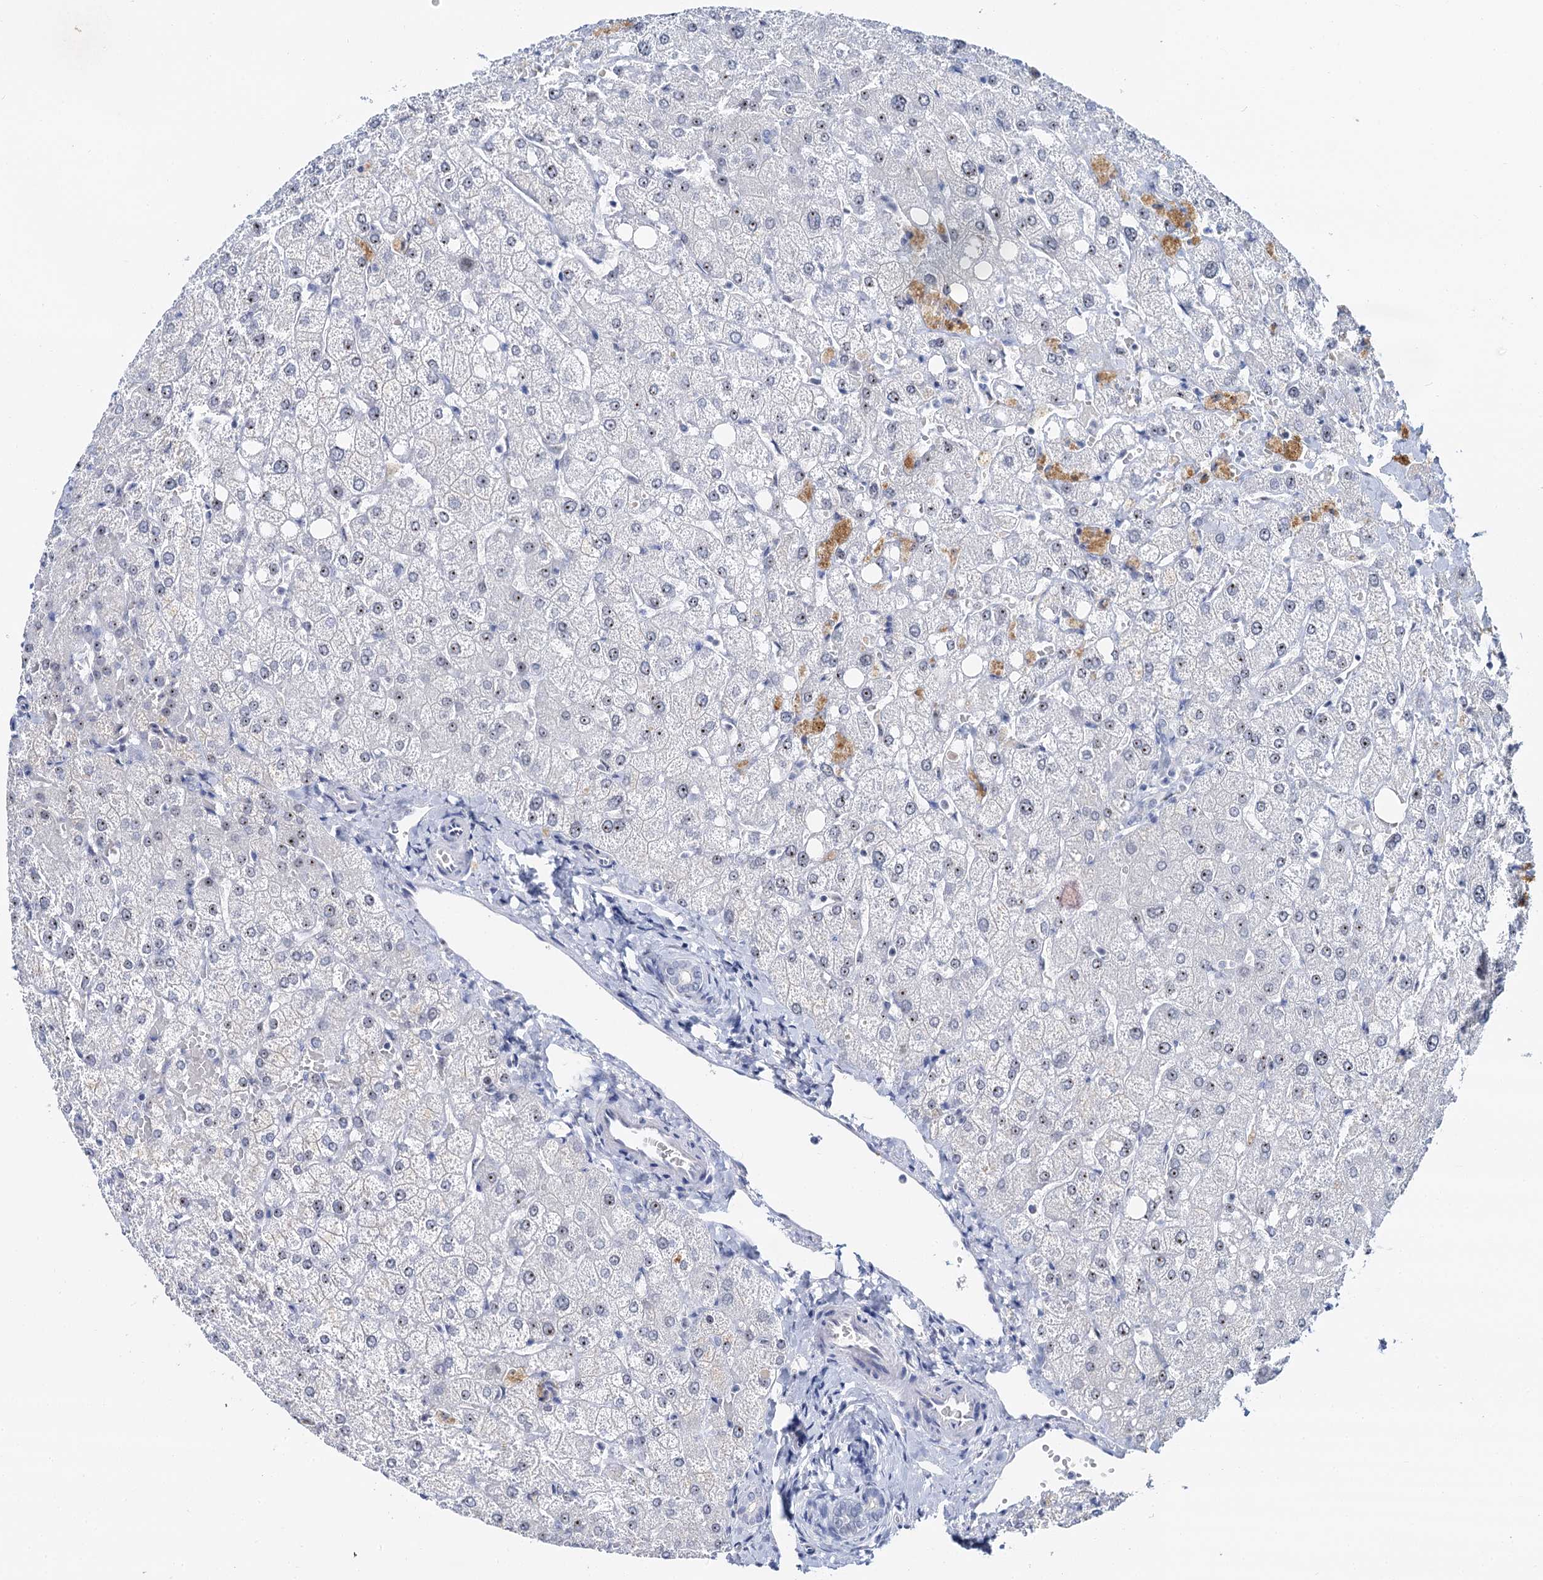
{"staining": {"intensity": "negative", "quantity": "none", "location": "none"}, "tissue": "liver", "cell_type": "Cholangiocytes", "image_type": "normal", "snomed": [{"axis": "morphology", "description": "Normal tissue, NOS"}, {"axis": "topography", "description": "Liver"}], "caption": "Immunohistochemistry image of normal liver: human liver stained with DAB (3,3'-diaminobenzidine) exhibits no significant protein positivity in cholangiocytes. Nuclei are stained in blue.", "gene": "NOP2", "patient": {"sex": "female", "age": 54}}